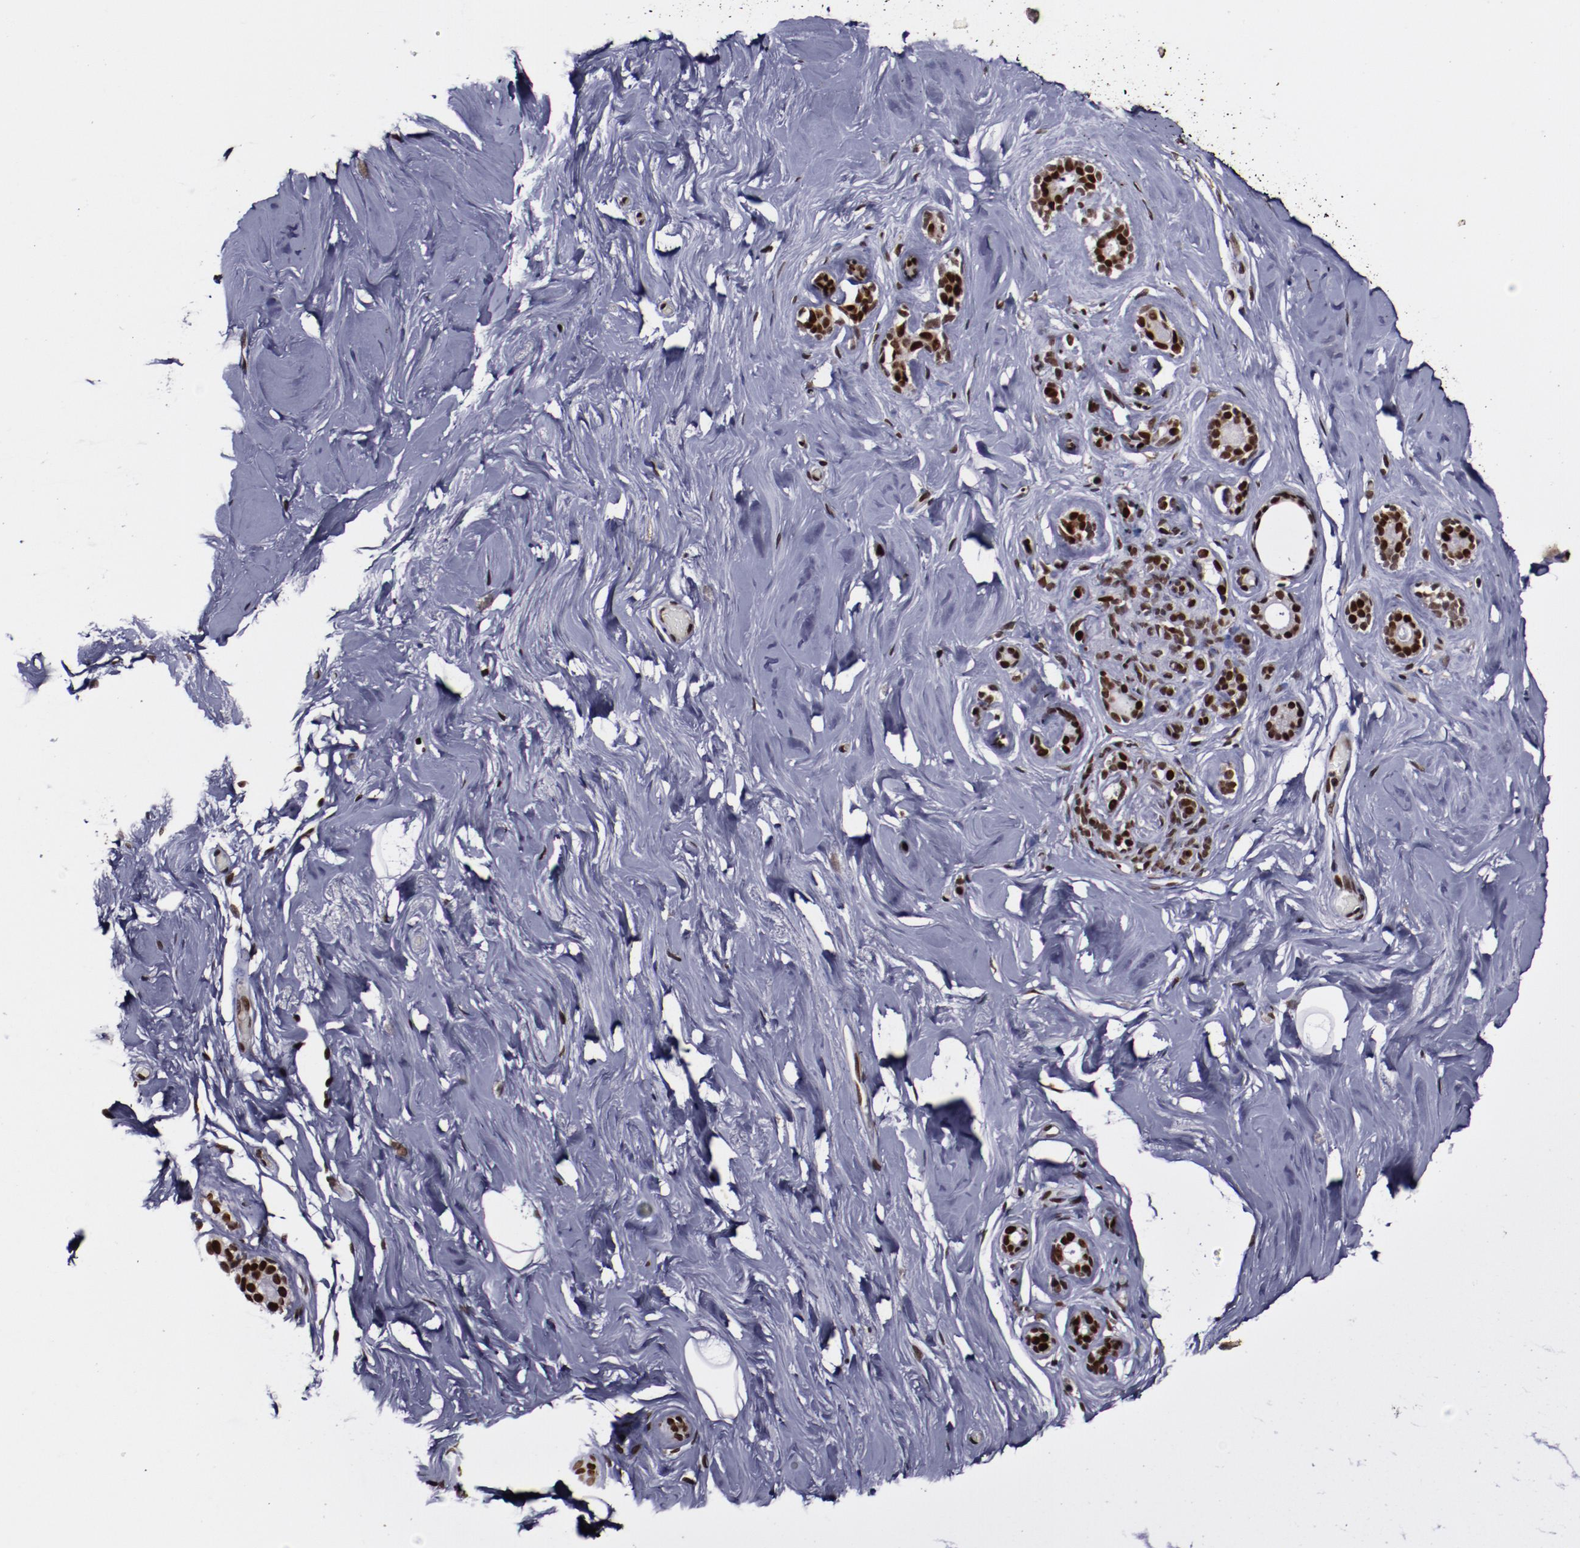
{"staining": {"intensity": "strong", "quantity": ">75%", "location": "nuclear"}, "tissue": "breast", "cell_type": "Glandular cells", "image_type": "normal", "snomed": [{"axis": "morphology", "description": "Normal tissue, NOS"}, {"axis": "topography", "description": "Breast"}], "caption": "Immunohistochemistry (DAB) staining of unremarkable breast reveals strong nuclear protein expression in about >75% of glandular cells.", "gene": "APEX1", "patient": {"sex": "female", "age": 75}}